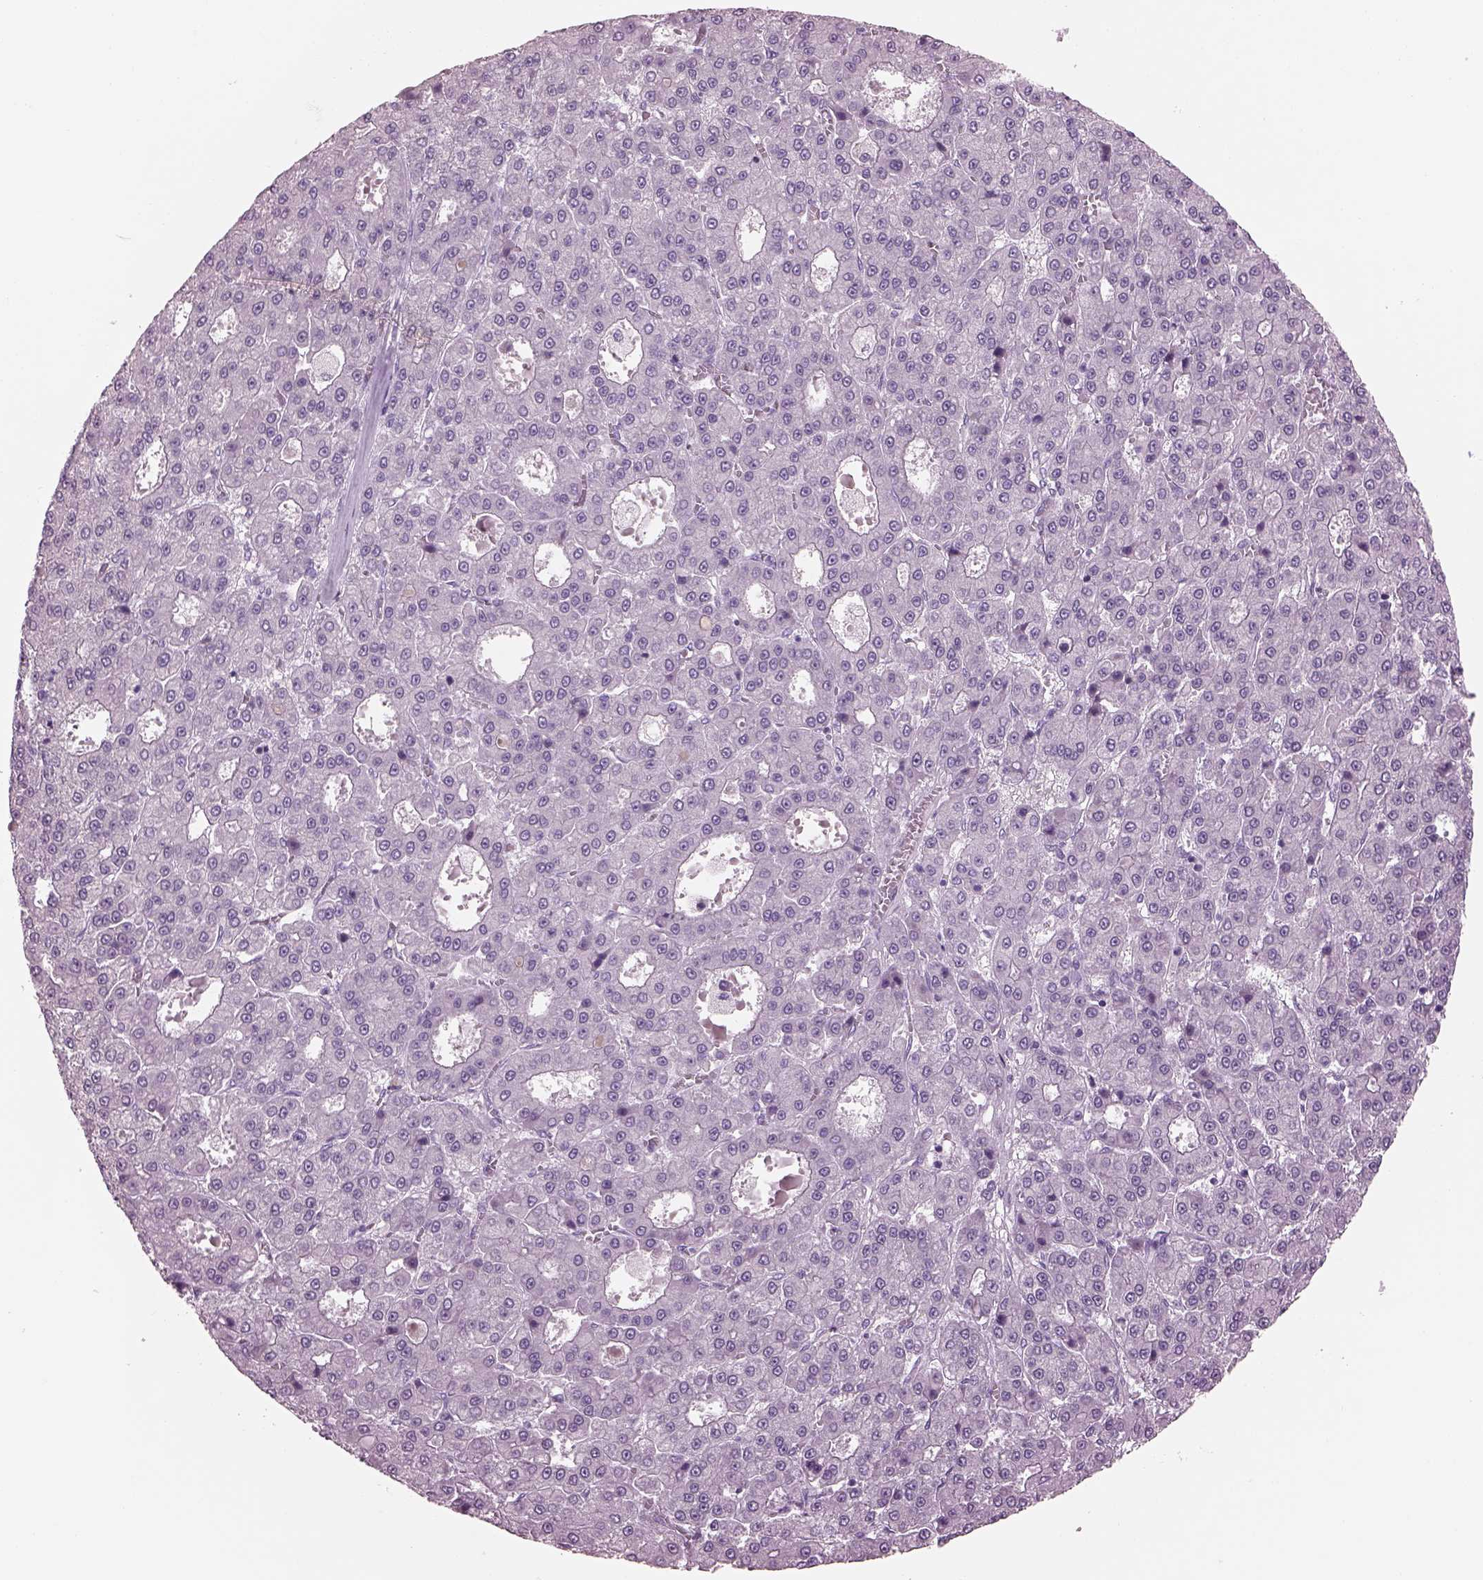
{"staining": {"intensity": "negative", "quantity": "none", "location": "none"}, "tissue": "liver cancer", "cell_type": "Tumor cells", "image_type": "cancer", "snomed": [{"axis": "morphology", "description": "Carcinoma, Hepatocellular, NOS"}, {"axis": "topography", "description": "Liver"}], "caption": "An immunohistochemistry image of liver cancer (hepatocellular carcinoma) is shown. There is no staining in tumor cells of liver cancer (hepatocellular carcinoma). (Stains: DAB (3,3'-diaminobenzidine) immunohistochemistry with hematoxylin counter stain, Microscopy: brightfield microscopy at high magnification).", "gene": "CYLC1", "patient": {"sex": "male", "age": 70}}